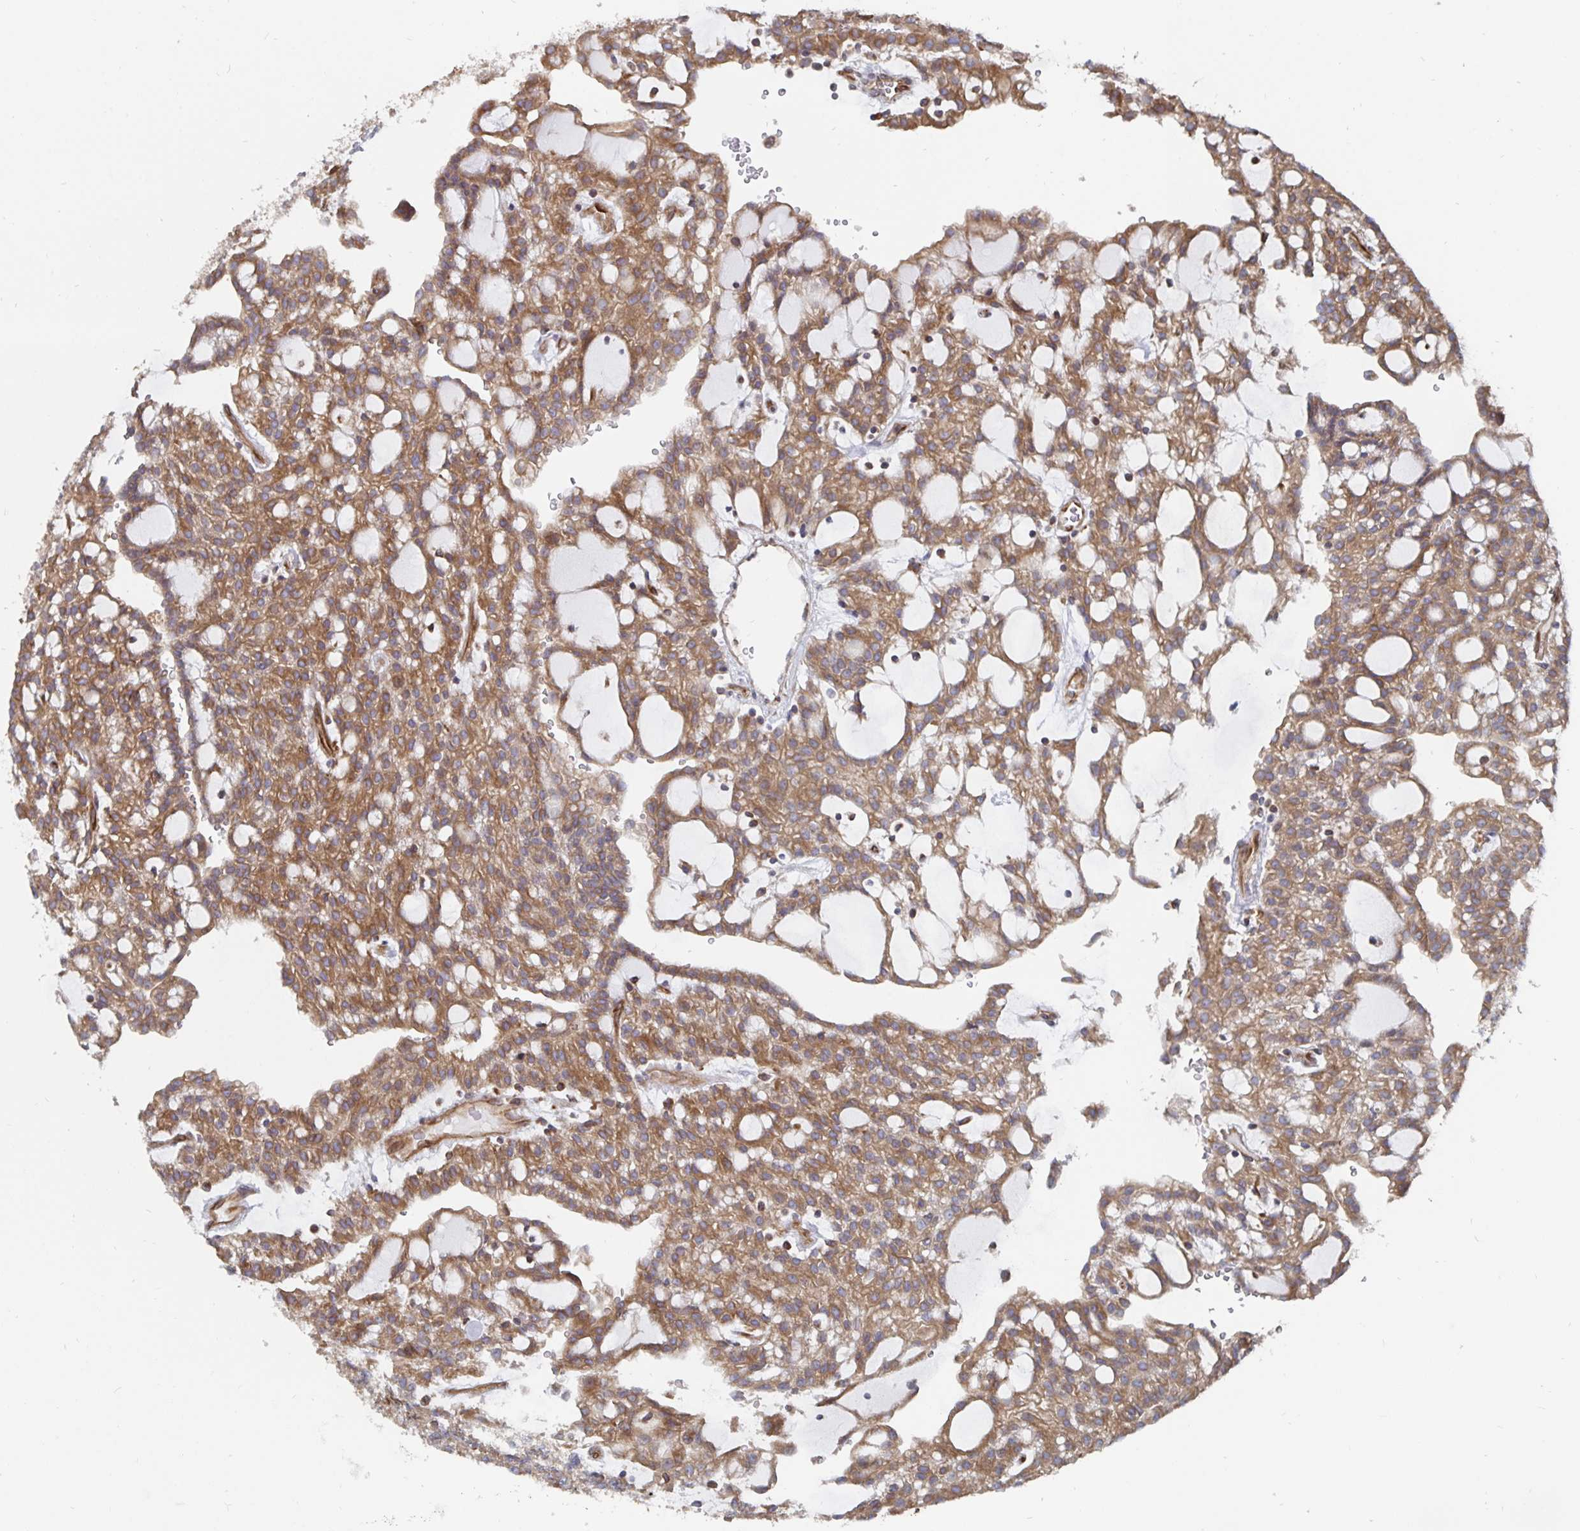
{"staining": {"intensity": "moderate", "quantity": ">75%", "location": "cytoplasmic/membranous"}, "tissue": "renal cancer", "cell_type": "Tumor cells", "image_type": "cancer", "snomed": [{"axis": "morphology", "description": "Adenocarcinoma, NOS"}, {"axis": "topography", "description": "Kidney"}], "caption": "Moderate cytoplasmic/membranous staining for a protein is seen in about >75% of tumor cells of renal adenocarcinoma using IHC.", "gene": "BCAP29", "patient": {"sex": "male", "age": 63}}